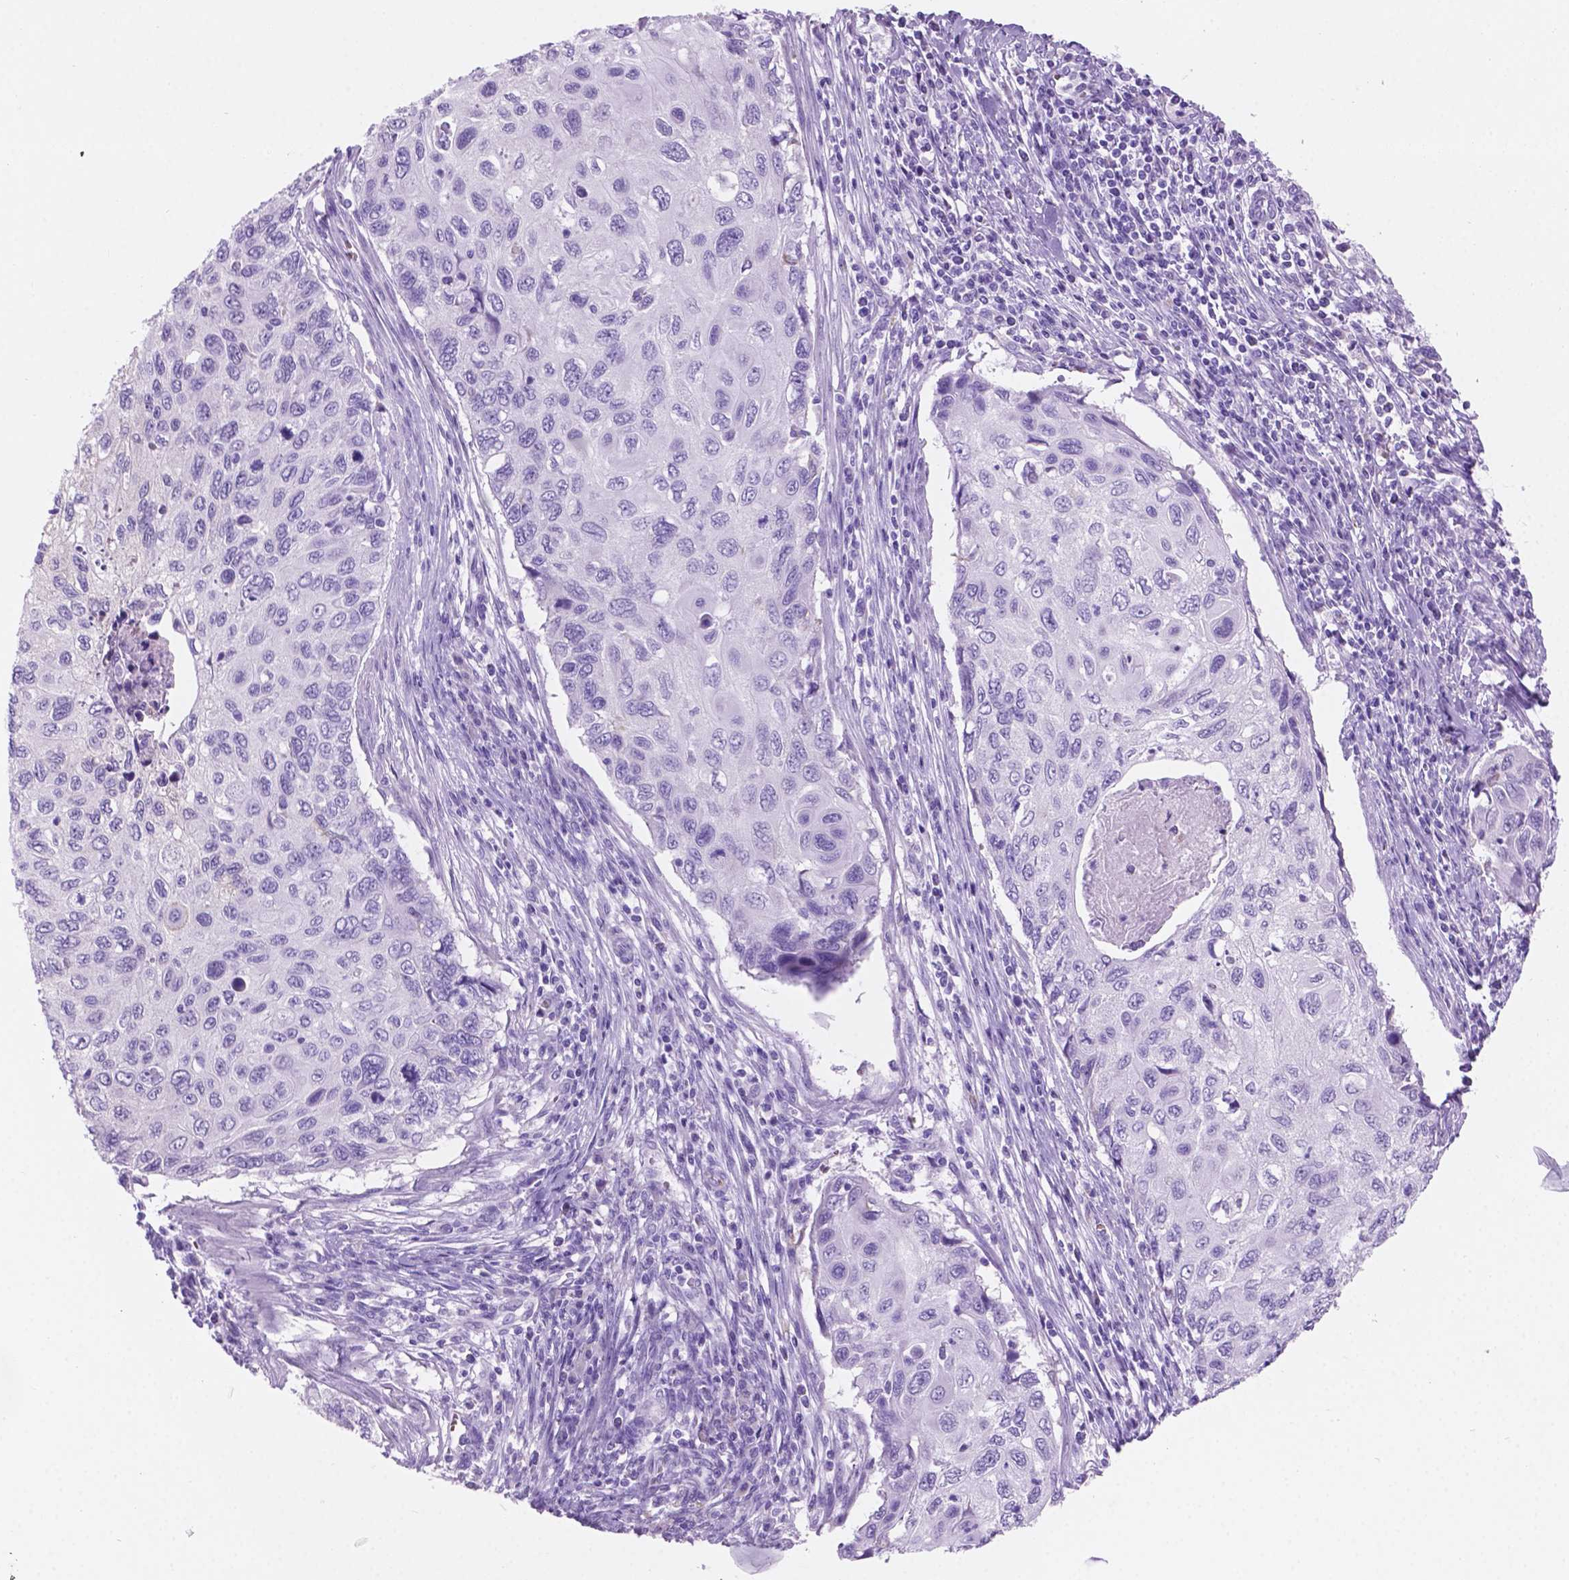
{"staining": {"intensity": "negative", "quantity": "none", "location": "none"}, "tissue": "cervical cancer", "cell_type": "Tumor cells", "image_type": "cancer", "snomed": [{"axis": "morphology", "description": "Squamous cell carcinoma, NOS"}, {"axis": "topography", "description": "Cervix"}], "caption": "Immunohistochemistry (IHC) micrograph of neoplastic tissue: human cervical cancer stained with DAB (3,3'-diaminobenzidine) reveals no significant protein expression in tumor cells.", "gene": "GRIN2B", "patient": {"sex": "female", "age": 70}}